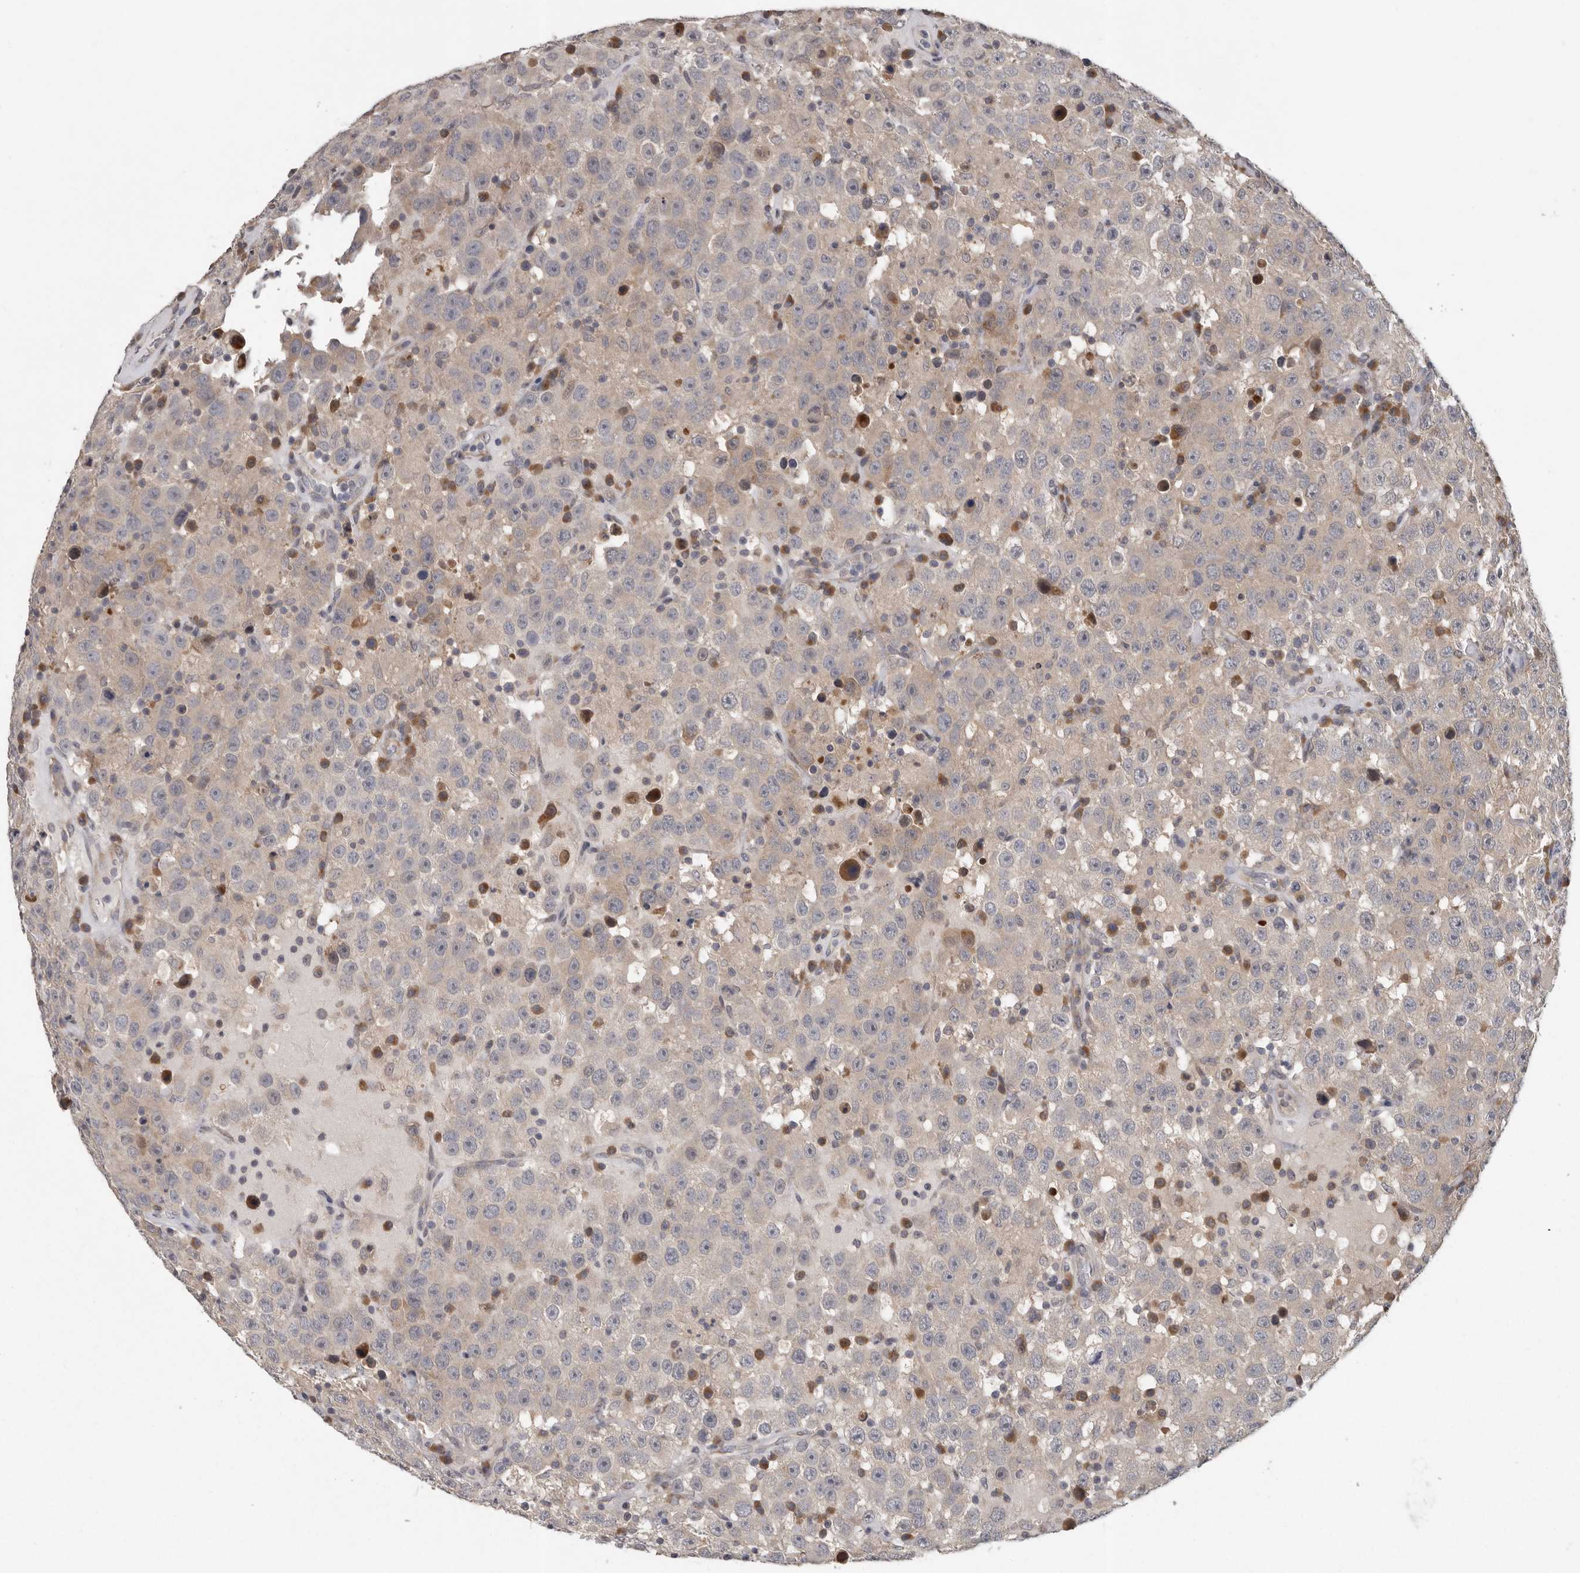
{"staining": {"intensity": "weak", "quantity": "25%-75%", "location": "cytoplasmic/membranous"}, "tissue": "testis cancer", "cell_type": "Tumor cells", "image_type": "cancer", "snomed": [{"axis": "morphology", "description": "Seminoma, NOS"}, {"axis": "topography", "description": "Testis"}], "caption": "Protein expression analysis of testis cancer exhibits weak cytoplasmic/membranous staining in approximately 25%-75% of tumor cells.", "gene": "RALGPS2", "patient": {"sex": "male", "age": 41}}